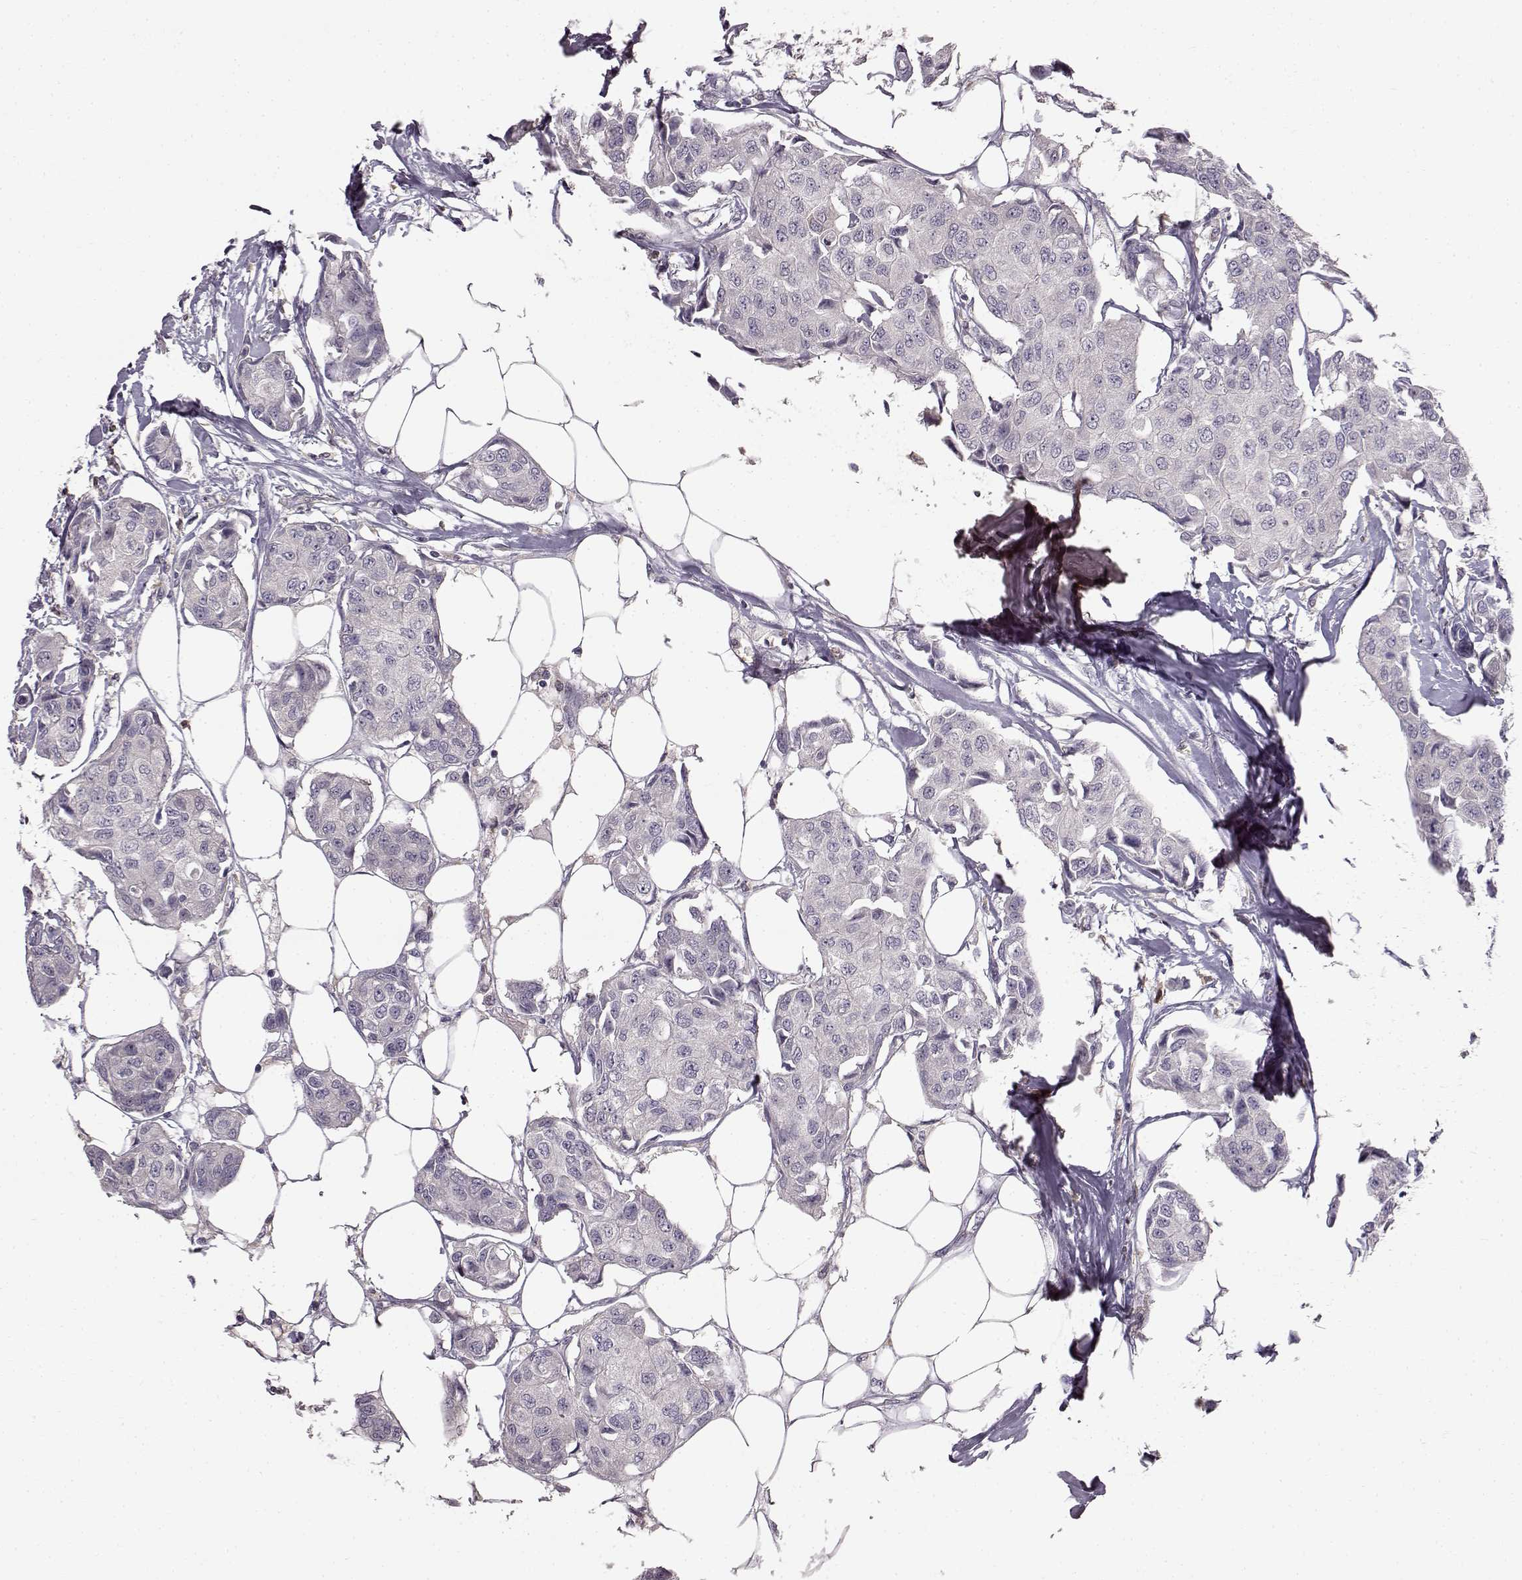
{"staining": {"intensity": "negative", "quantity": "none", "location": "none"}, "tissue": "breast cancer", "cell_type": "Tumor cells", "image_type": "cancer", "snomed": [{"axis": "morphology", "description": "Duct carcinoma"}, {"axis": "topography", "description": "Breast"}, {"axis": "topography", "description": "Lymph node"}], "caption": "A micrograph of breast cancer stained for a protein exhibits no brown staining in tumor cells.", "gene": "SPAG17", "patient": {"sex": "female", "age": 80}}